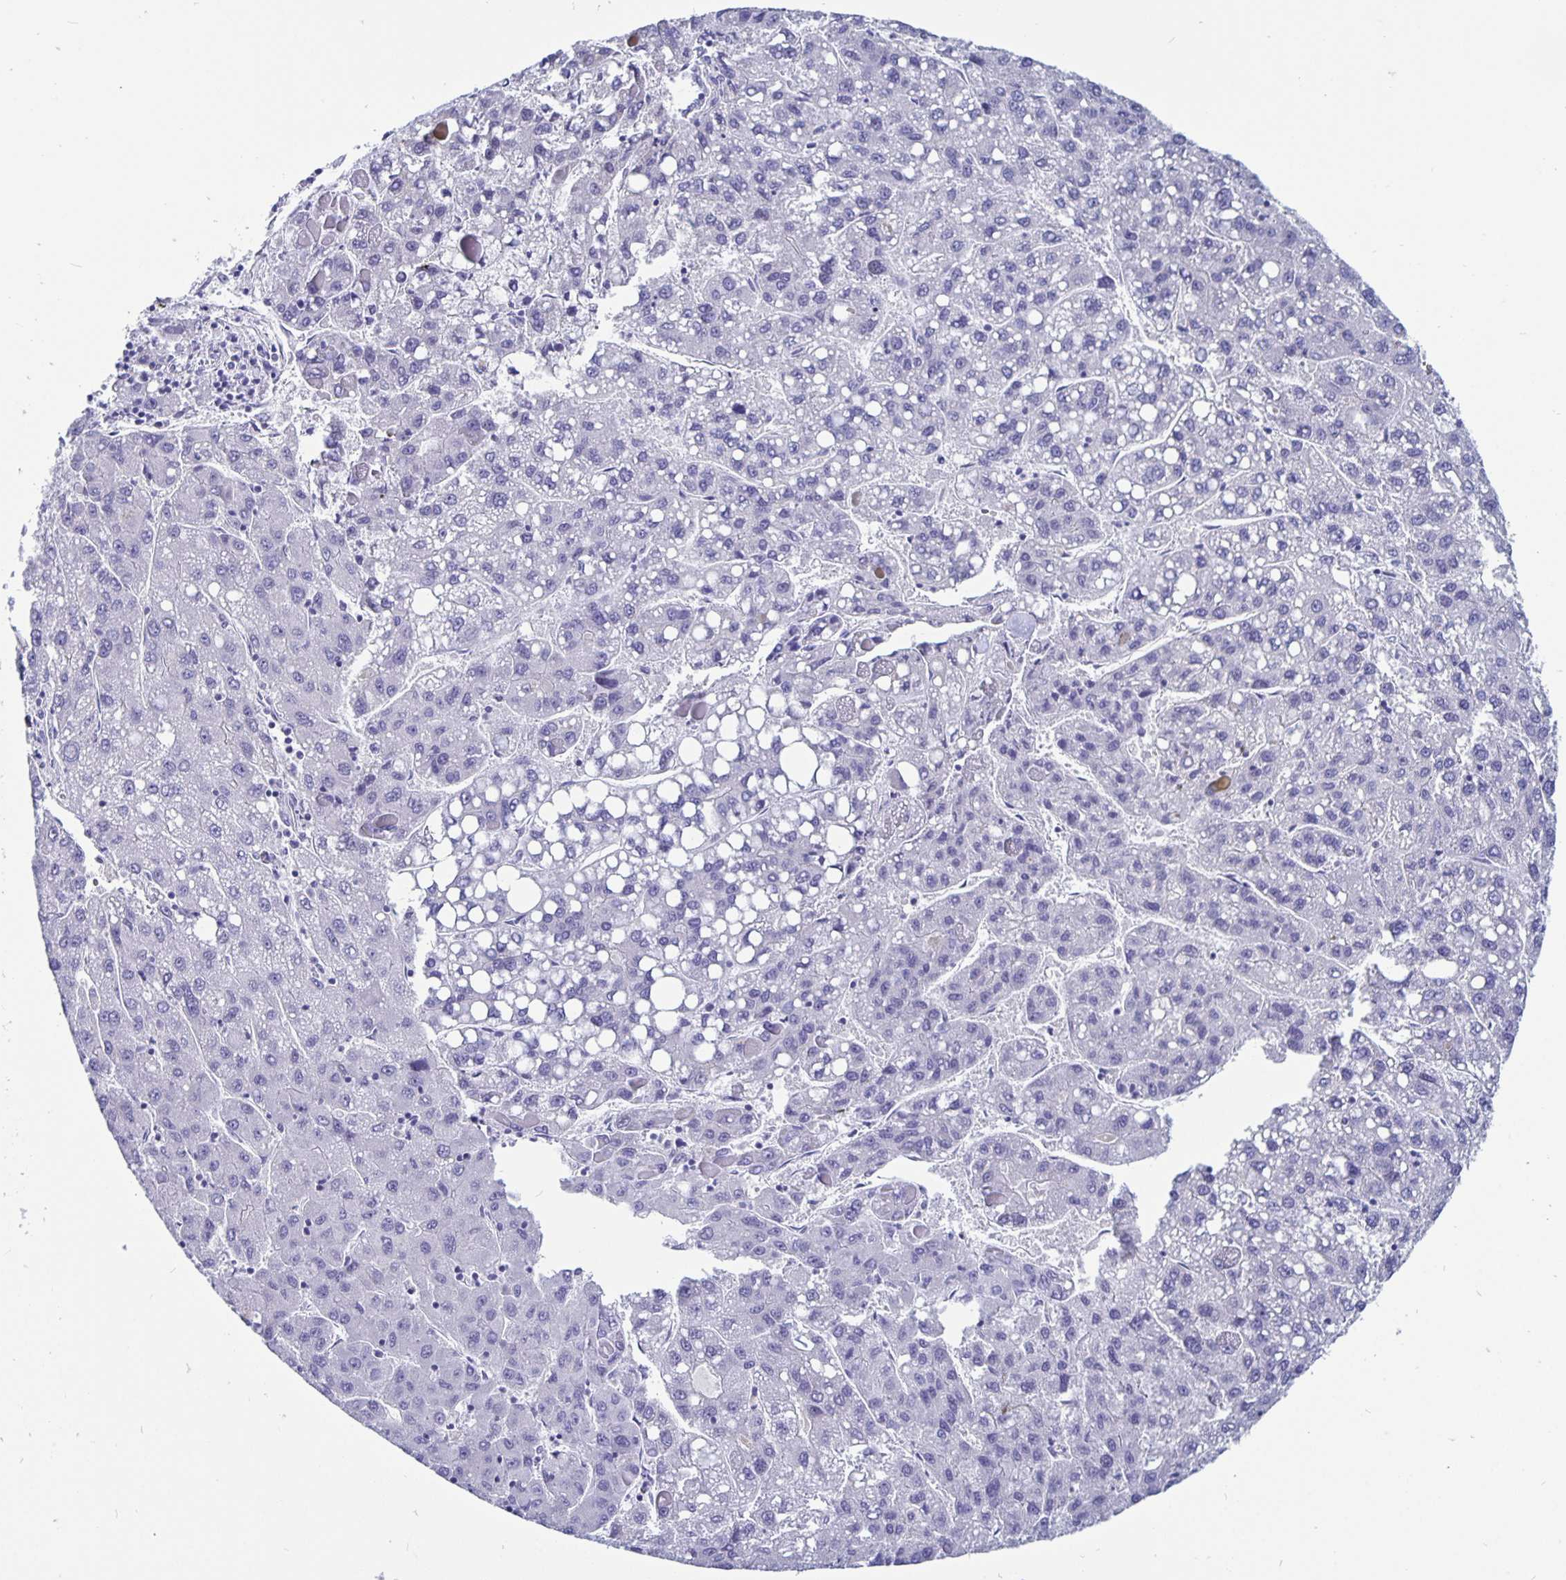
{"staining": {"intensity": "negative", "quantity": "none", "location": "none"}, "tissue": "liver cancer", "cell_type": "Tumor cells", "image_type": "cancer", "snomed": [{"axis": "morphology", "description": "Carcinoma, Hepatocellular, NOS"}, {"axis": "topography", "description": "Liver"}], "caption": "Tumor cells show no significant protein positivity in liver cancer (hepatocellular carcinoma). The staining was performed using DAB to visualize the protein expression in brown, while the nuclei were stained in blue with hematoxylin (Magnification: 20x).", "gene": "ODF3B", "patient": {"sex": "female", "age": 82}}